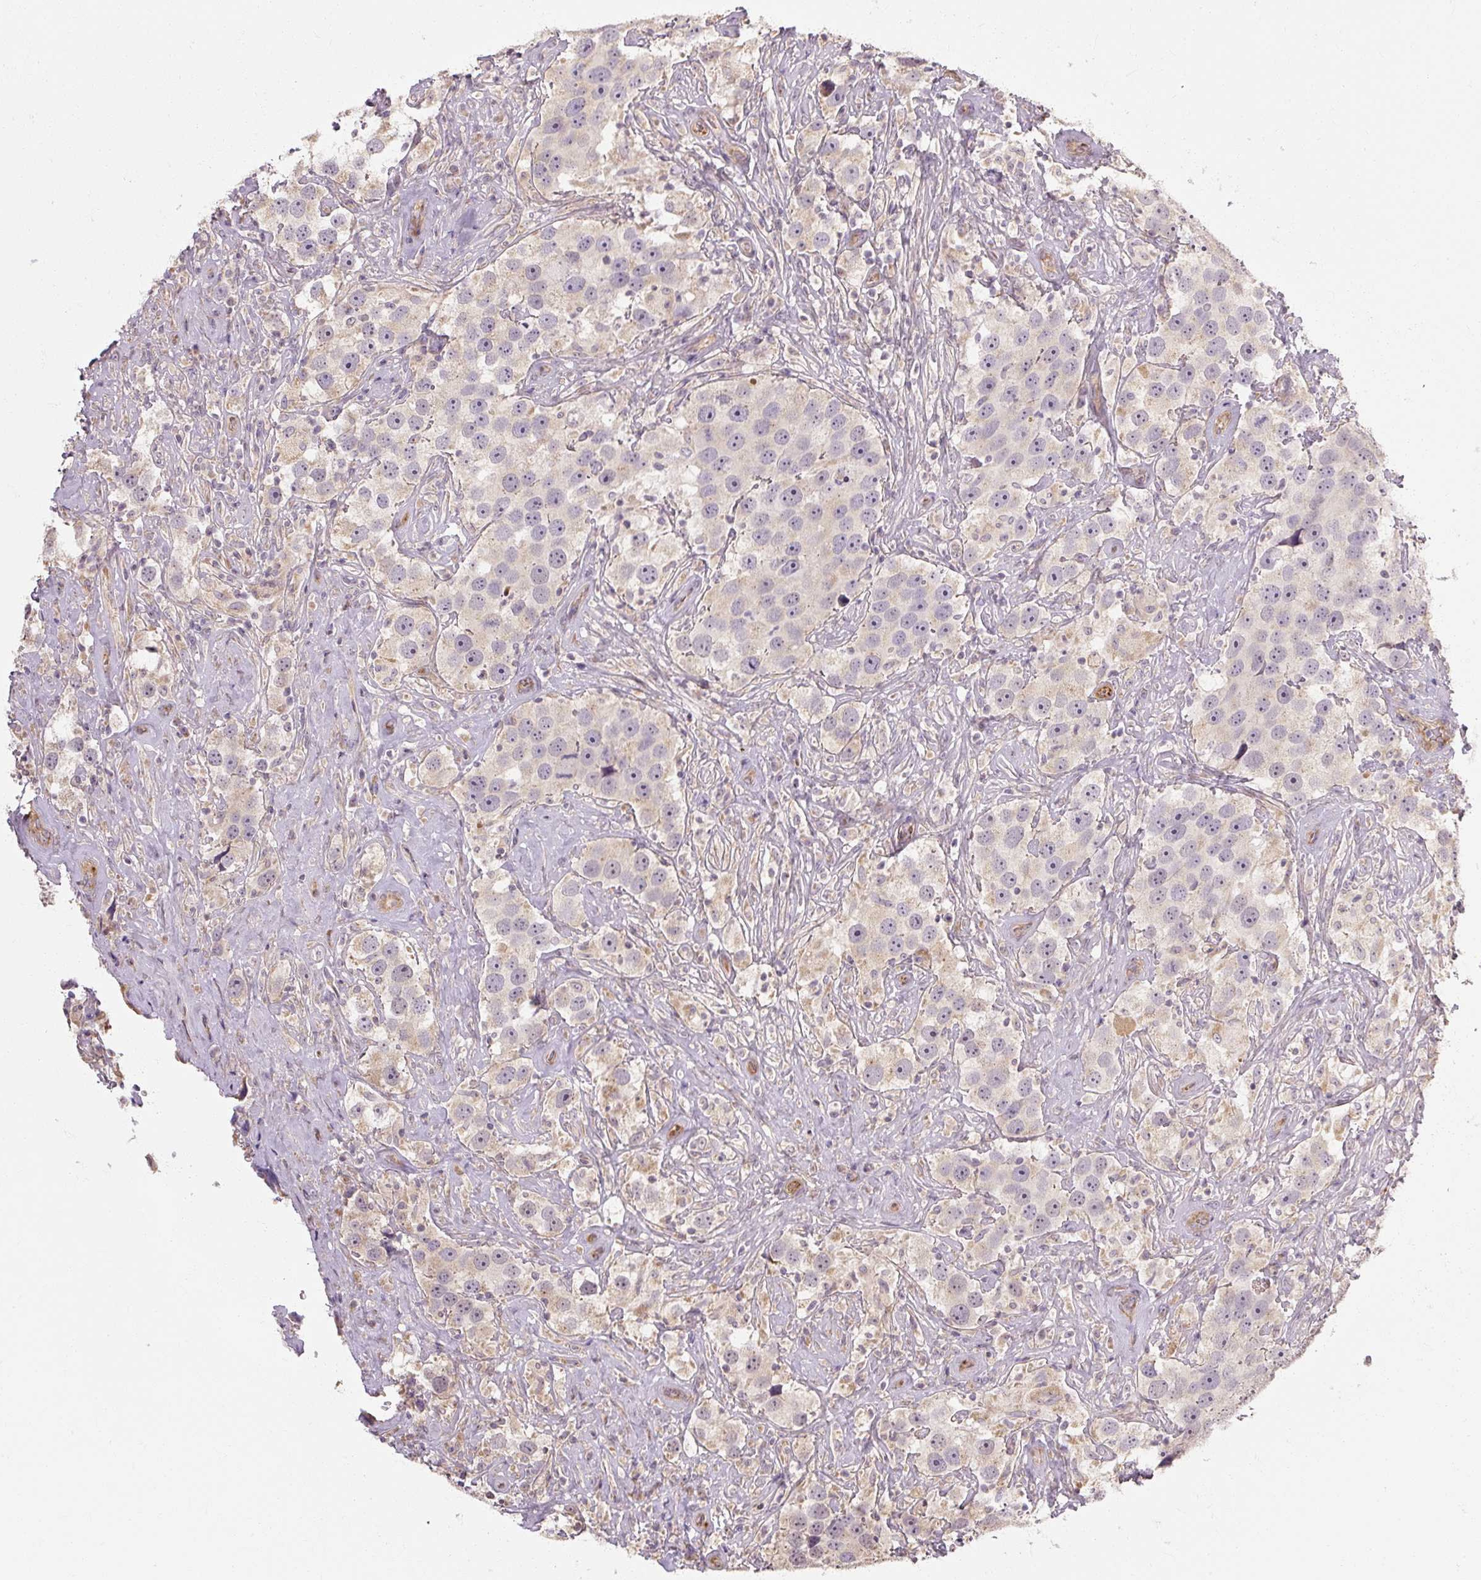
{"staining": {"intensity": "weak", "quantity": "<25%", "location": "cytoplasmic/membranous"}, "tissue": "testis cancer", "cell_type": "Tumor cells", "image_type": "cancer", "snomed": [{"axis": "morphology", "description": "Seminoma, NOS"}, {"axis": "topography", "description": "Testis"}], "caption": "Tumor cells show no significant protein expression in testis seminoma.", "gene": "RB1CC1", "patient": {"sex": "male", "age": 49}}